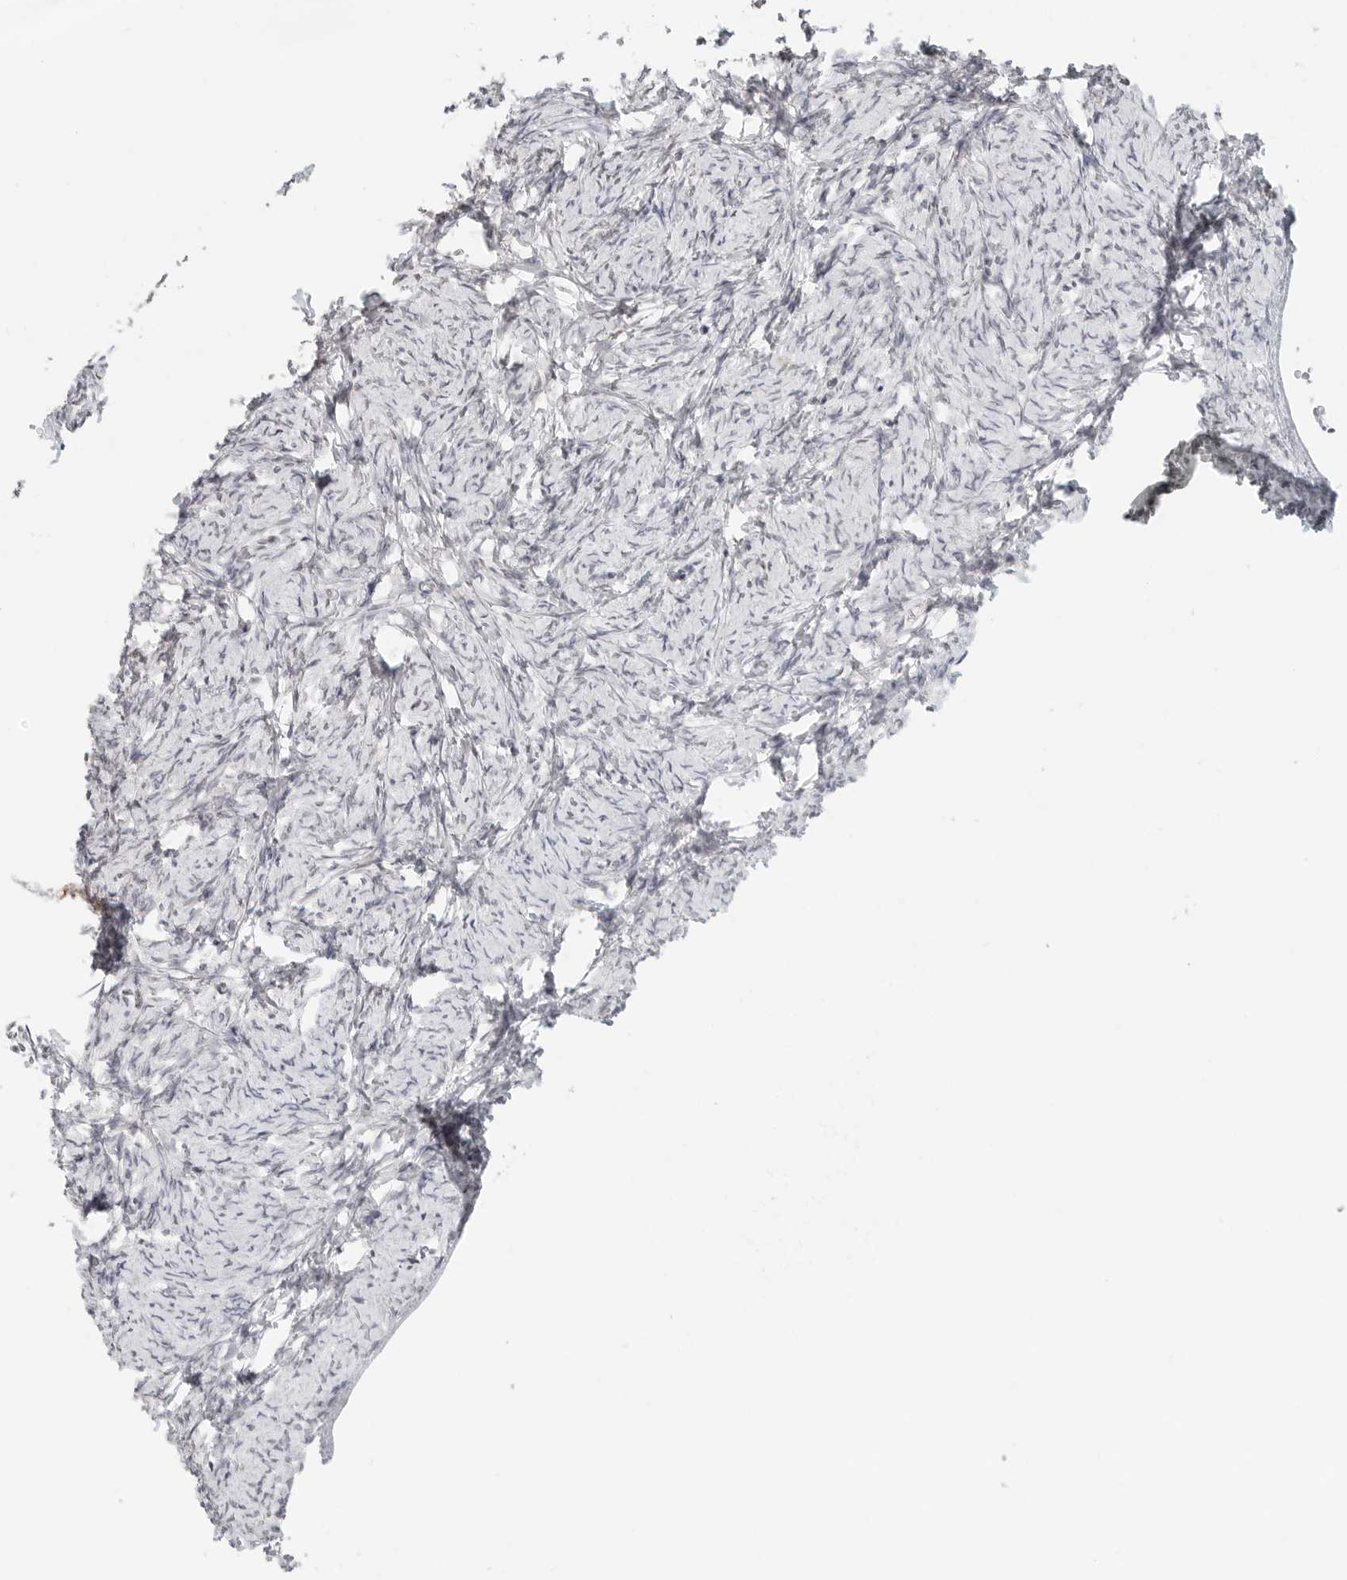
{"staining": {"intensity": "negative", "quantity": "none", "location": "none"}, "tissue": "ovary", "cell_type": "Ovarian stroma cells", "image_type": "normal", "snomed": [{"axis": "morphology", "description": "Normal tissue, NOS"}, {"axis": "topography", "description": "Ovary"}], "caption": "High magnification brightfield microscopy of normal ovary stained with DAB (brown) and counterstained with hematoxylin (blue): ovarian stroma cells show no significant expression. (DAB (3,3'-diaminobenzidine) immunohistochemistry, high magnification).", "gene": "METAP1", "patient": {"sex": "female", "age": 34}}